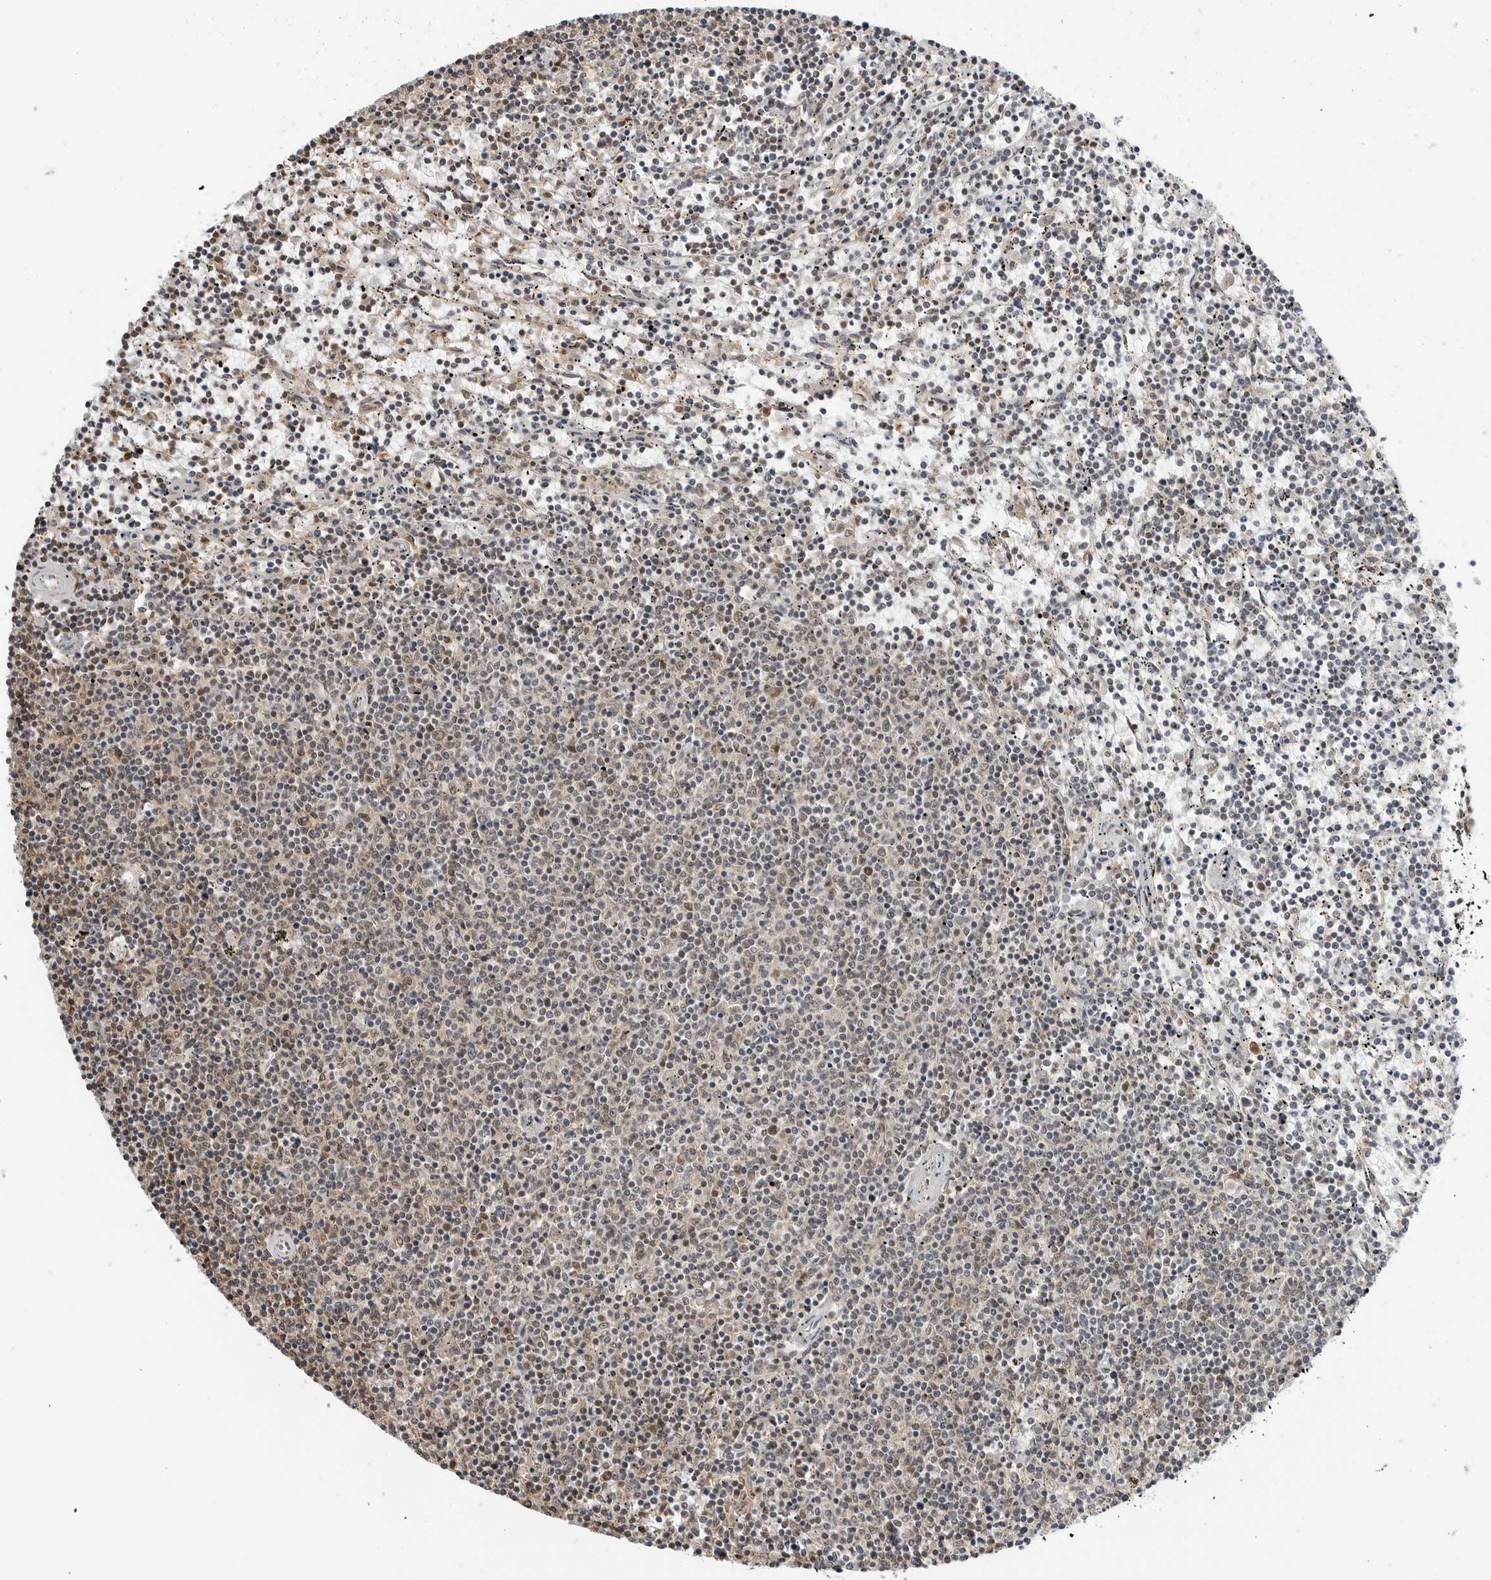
{"staining": {"intensity": "weak", "quantity": "25%-75%", "location": "nuclear"}, "tissue": "lymphoma", "cell_type": "Tumor cells", "image_type": "cancer", "snomed": [{"axis": "morphology", "description": "Malignant lymphoma, non-Hodgkin's type, Low grade"}, {"axis": "topography", "description": "Spleen"}], "caption": "This micrograph reveals lymphoma stained with immunohistochemistry (IHC) to label a protein in brown. The nuclear of tumor cells show weak positivity for the protein. Nuclei are counter-stained blue.", "gene": "C8orf33", "patient": {"sex": "female", "age": 50}}